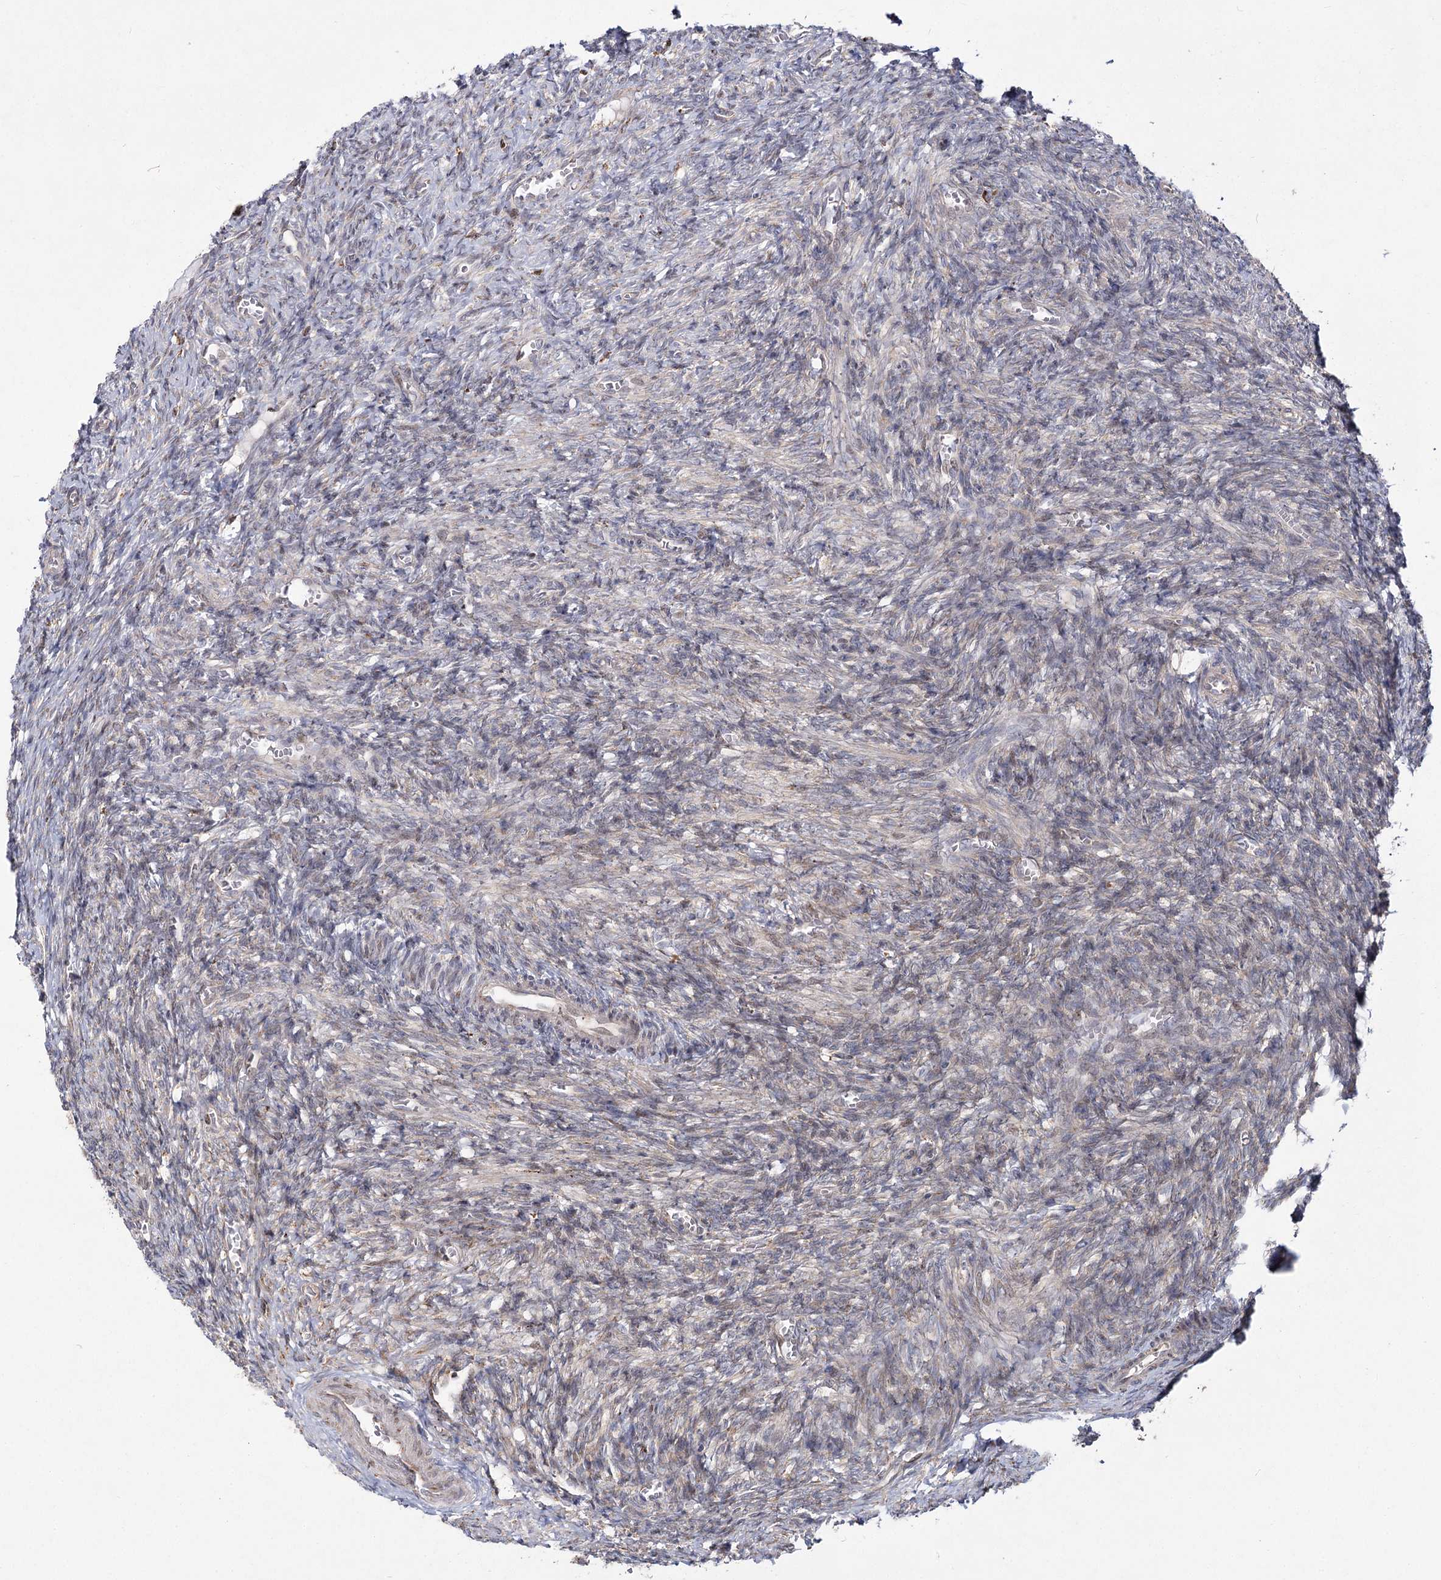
{"staining": {"intensity": "negative", "quantity": "none", "location": "none"}, "tissue": "ovary", "cell_type": "Follicle cells", "image_type": "normal", "snomed": [{"axis": "morphology", "description": "Normal tissue, NOS"}, {"axis": "topography", "description": "Ovary"}], "caption": "Histopathology image shows no significant protein positivity in follicle cells of benign ovary.", "gene": "NHLRC2", "patient": {"sex": "female", "age": 27}}